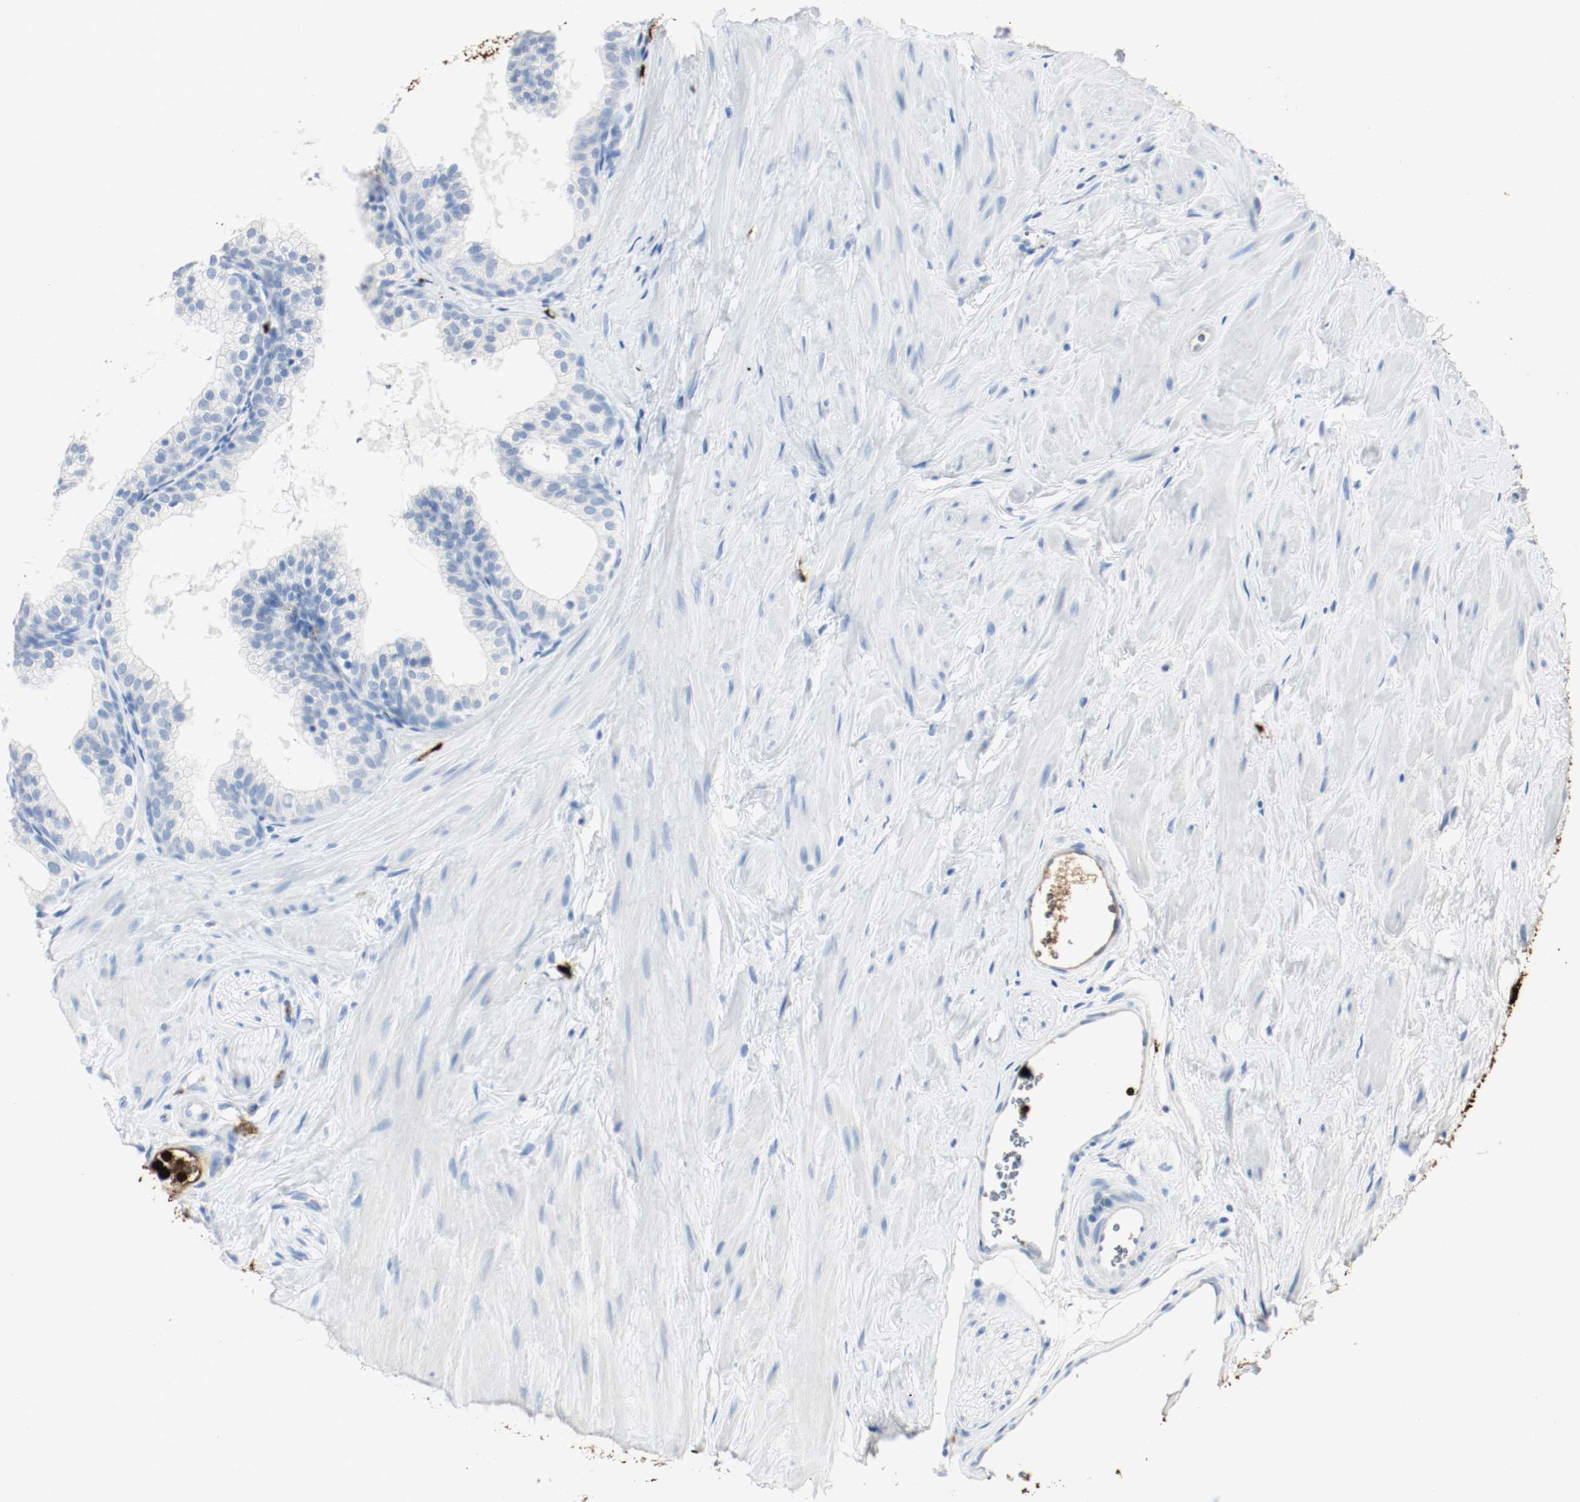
{"staining": {"intensity": "moderate", "quantity": "<25%", "location": "cytoplasmic/membranous"}, "tissue": "prostate", "cell_type": "Glandular cells", "image_type": "normal", "snomed": [{"axis": "morphology", "description": "Normal tissue, NOS"}, {"axis": "topography", "description": "Prostate"}], "caption": "Immunohistochemical staining of unremarkable human prostate displays moderate cytoplasmic/membranous protein expression in approximately <25% of glandular cells.", "gene": "S100A9", "patient": {"sex": "male", "age": 60}}